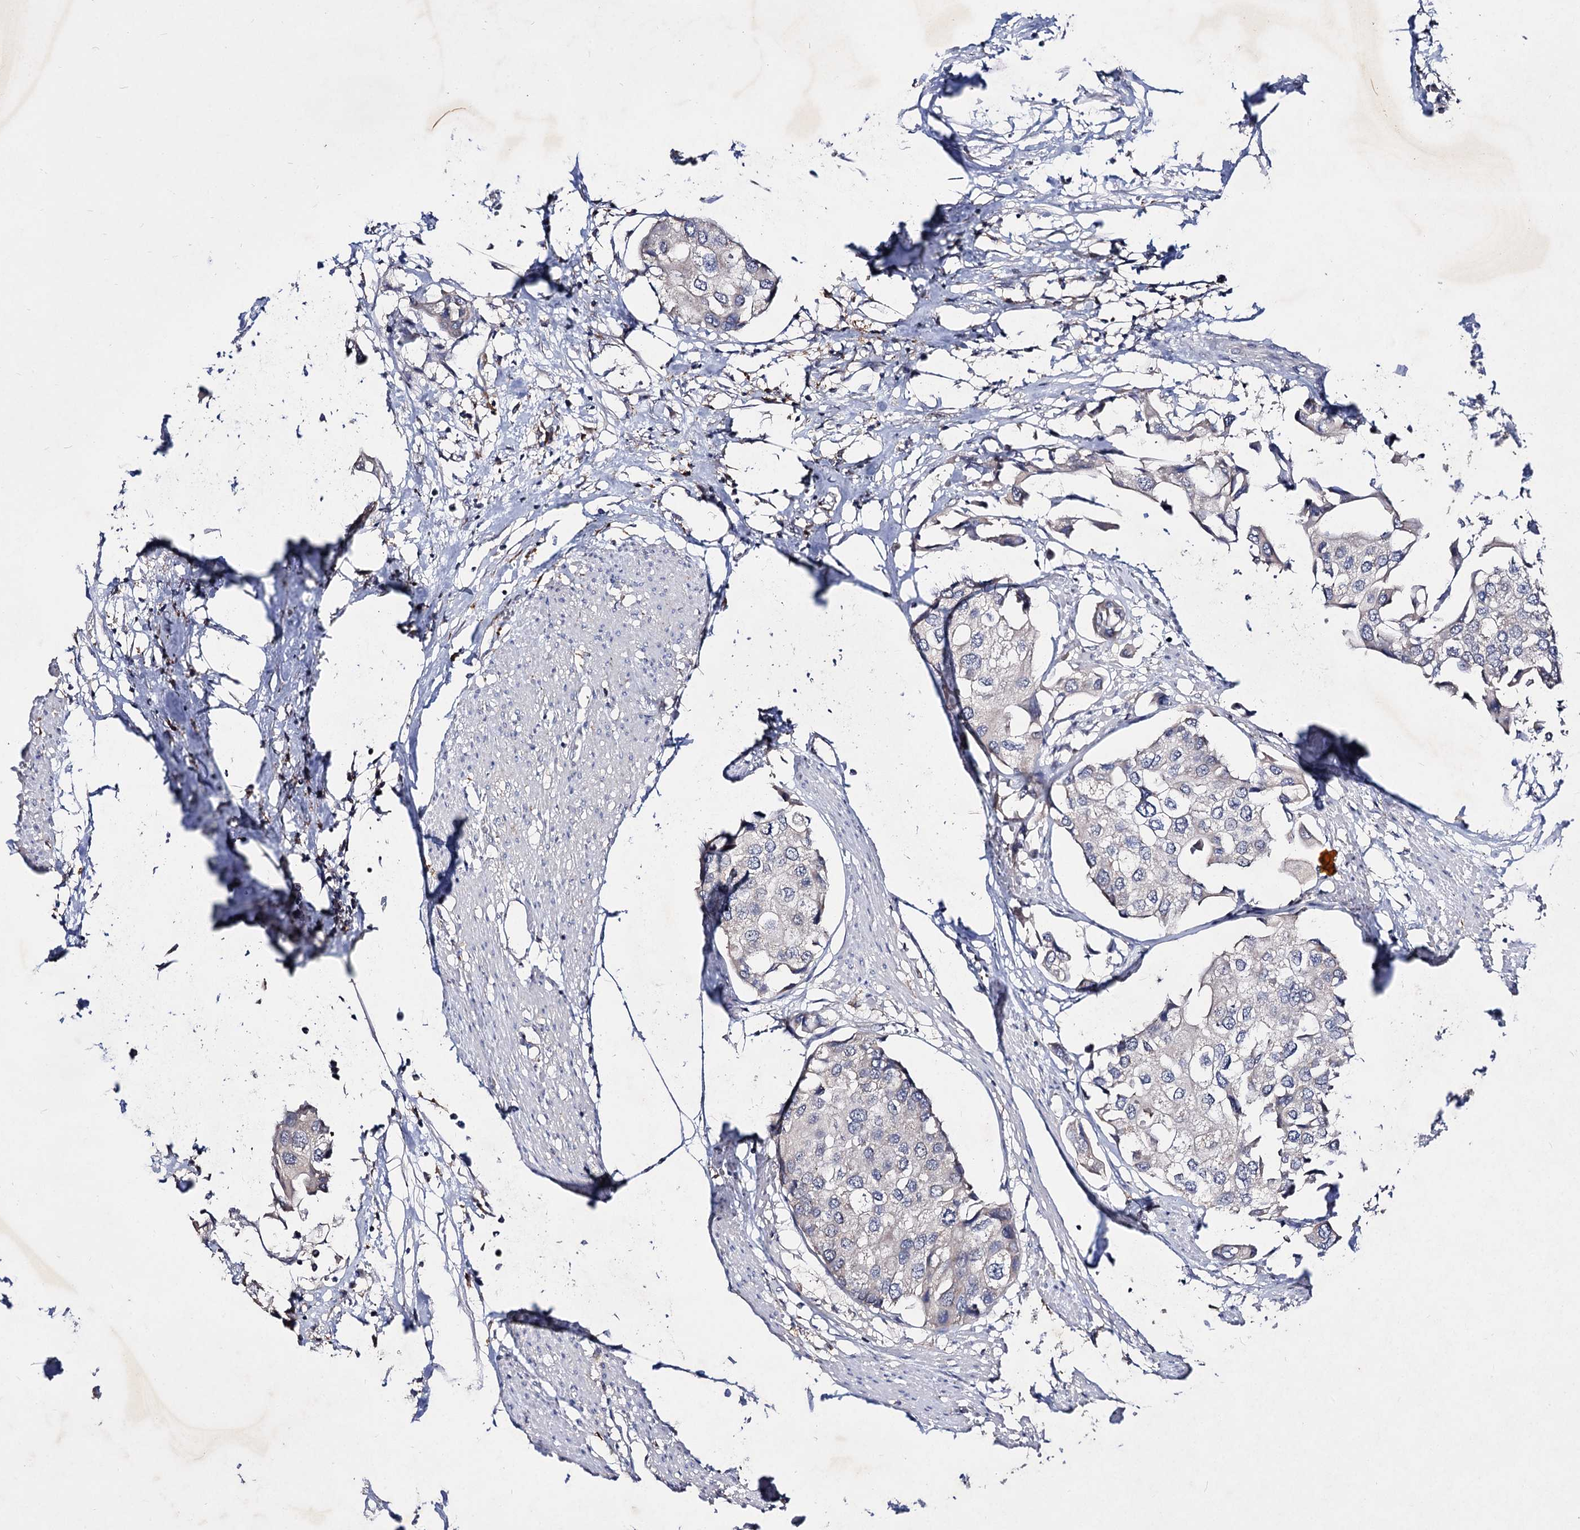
{"staining": {"intensity": "negative", "quantity": "none", "location": "none"}, "tissue": "urothelial cancer", "cell_type": "Tumor cells", "image_type": "cancer", "snomed": [{"axis": "morphology", "description": "Urothelial carcinoma, High grade"}, {"axis": "topography", "description": "Urinary bladder"}], "caption": "Urothelial carcinoma (high-grade) stained for a protein using IHC shows no positivity tumor cells.", "gene": "ACTR6", "patient": {"sex": "male", "age": 64}}